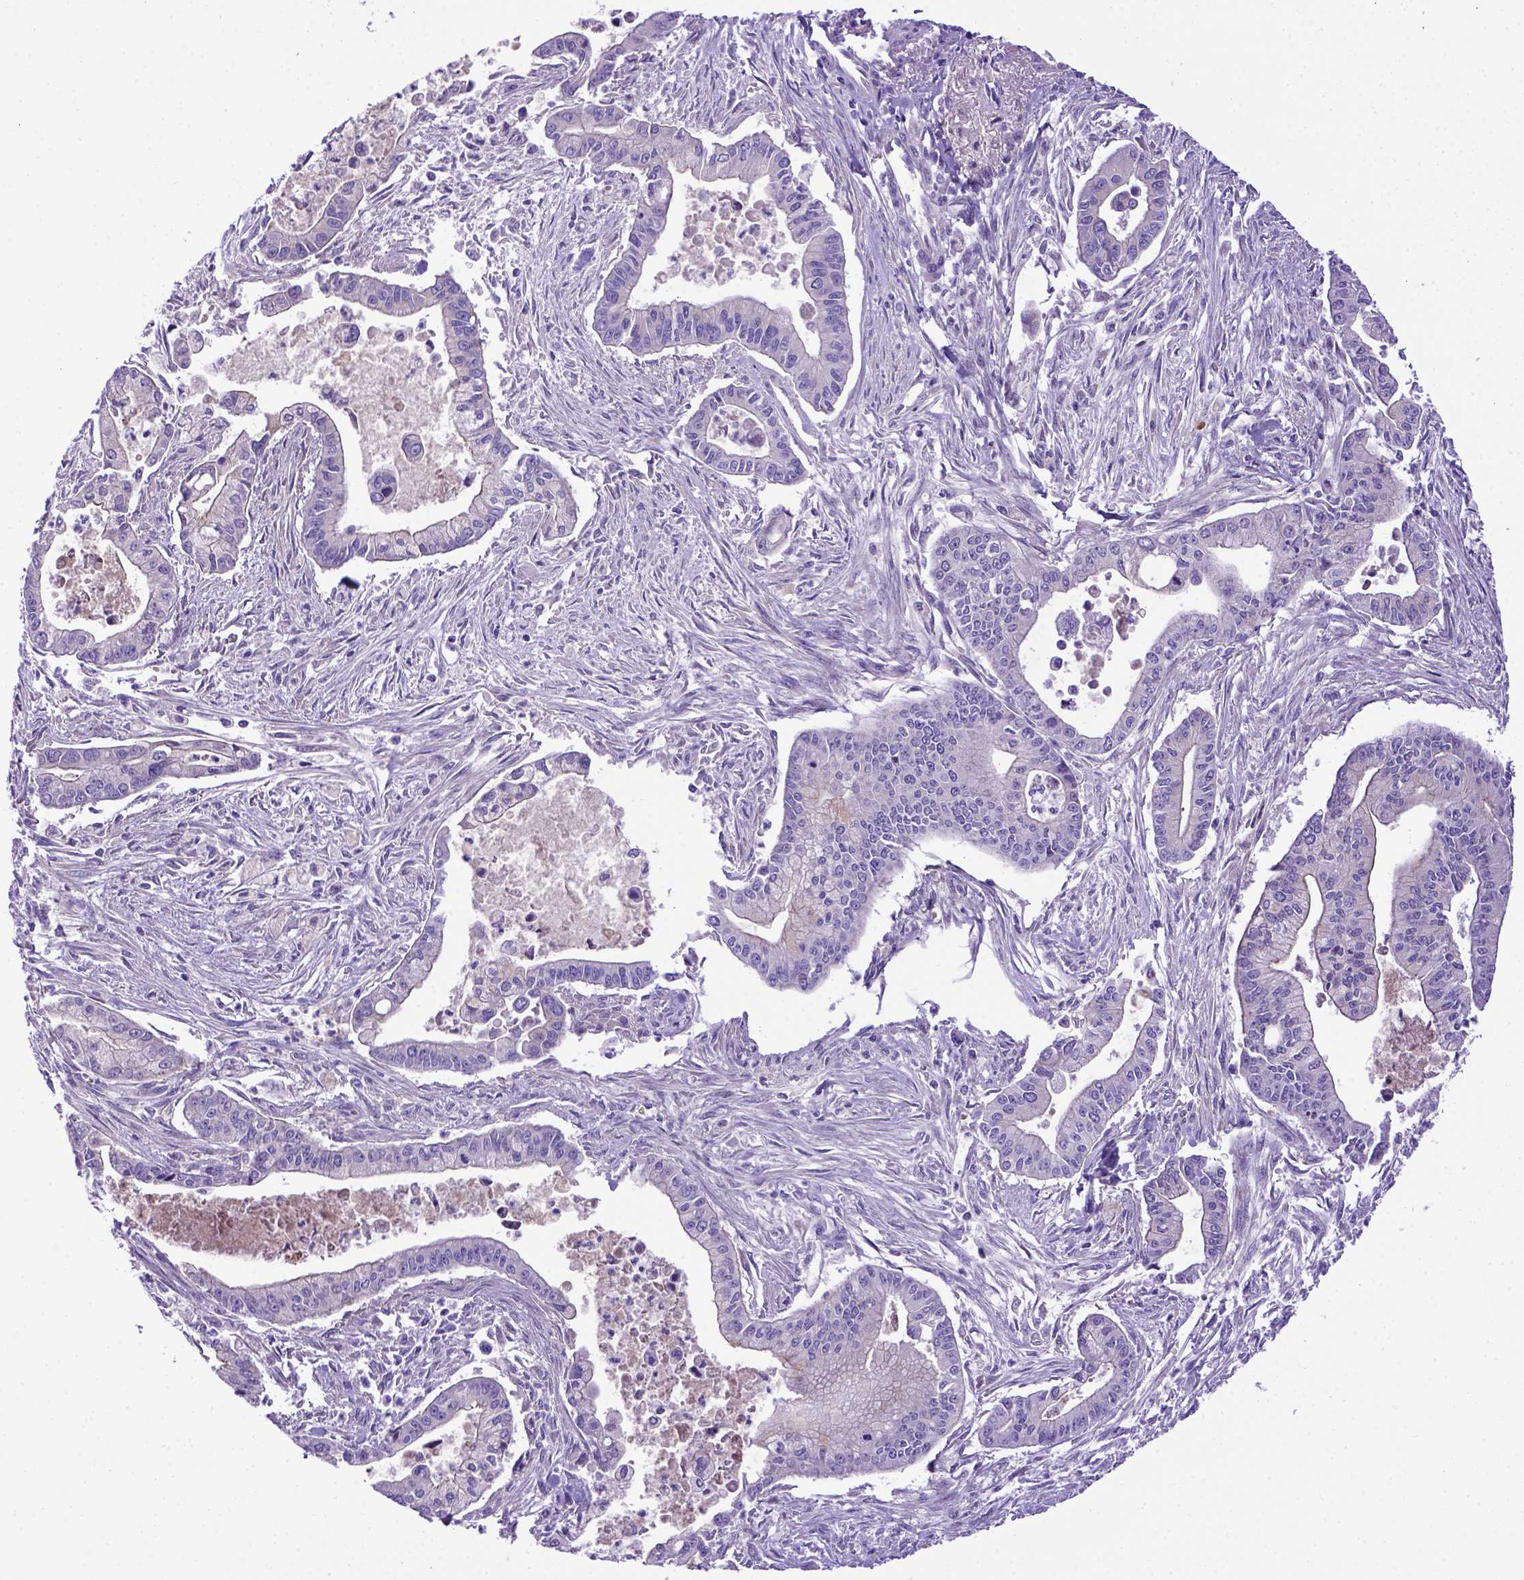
{"staining": {"intensity": "negative", "quantity": "none", "location": "none"}, "tissue": "pancreatic cancer", "cell_type": "Tumor cells", "image_type": "cancer", "snomed": [{"axis": "morphology", "description": "Adenocarcinoma, NOS"}, {"axis": "topography", "description": "Pancreas"}], "caption": "IHC image of pancreatic cancer (adenocarcinoma) stained for a protein (brown), which exhibits no staining in tumor cells.", "gene": "ADAM12", "patient": {"sex": "female", "age": 65}}